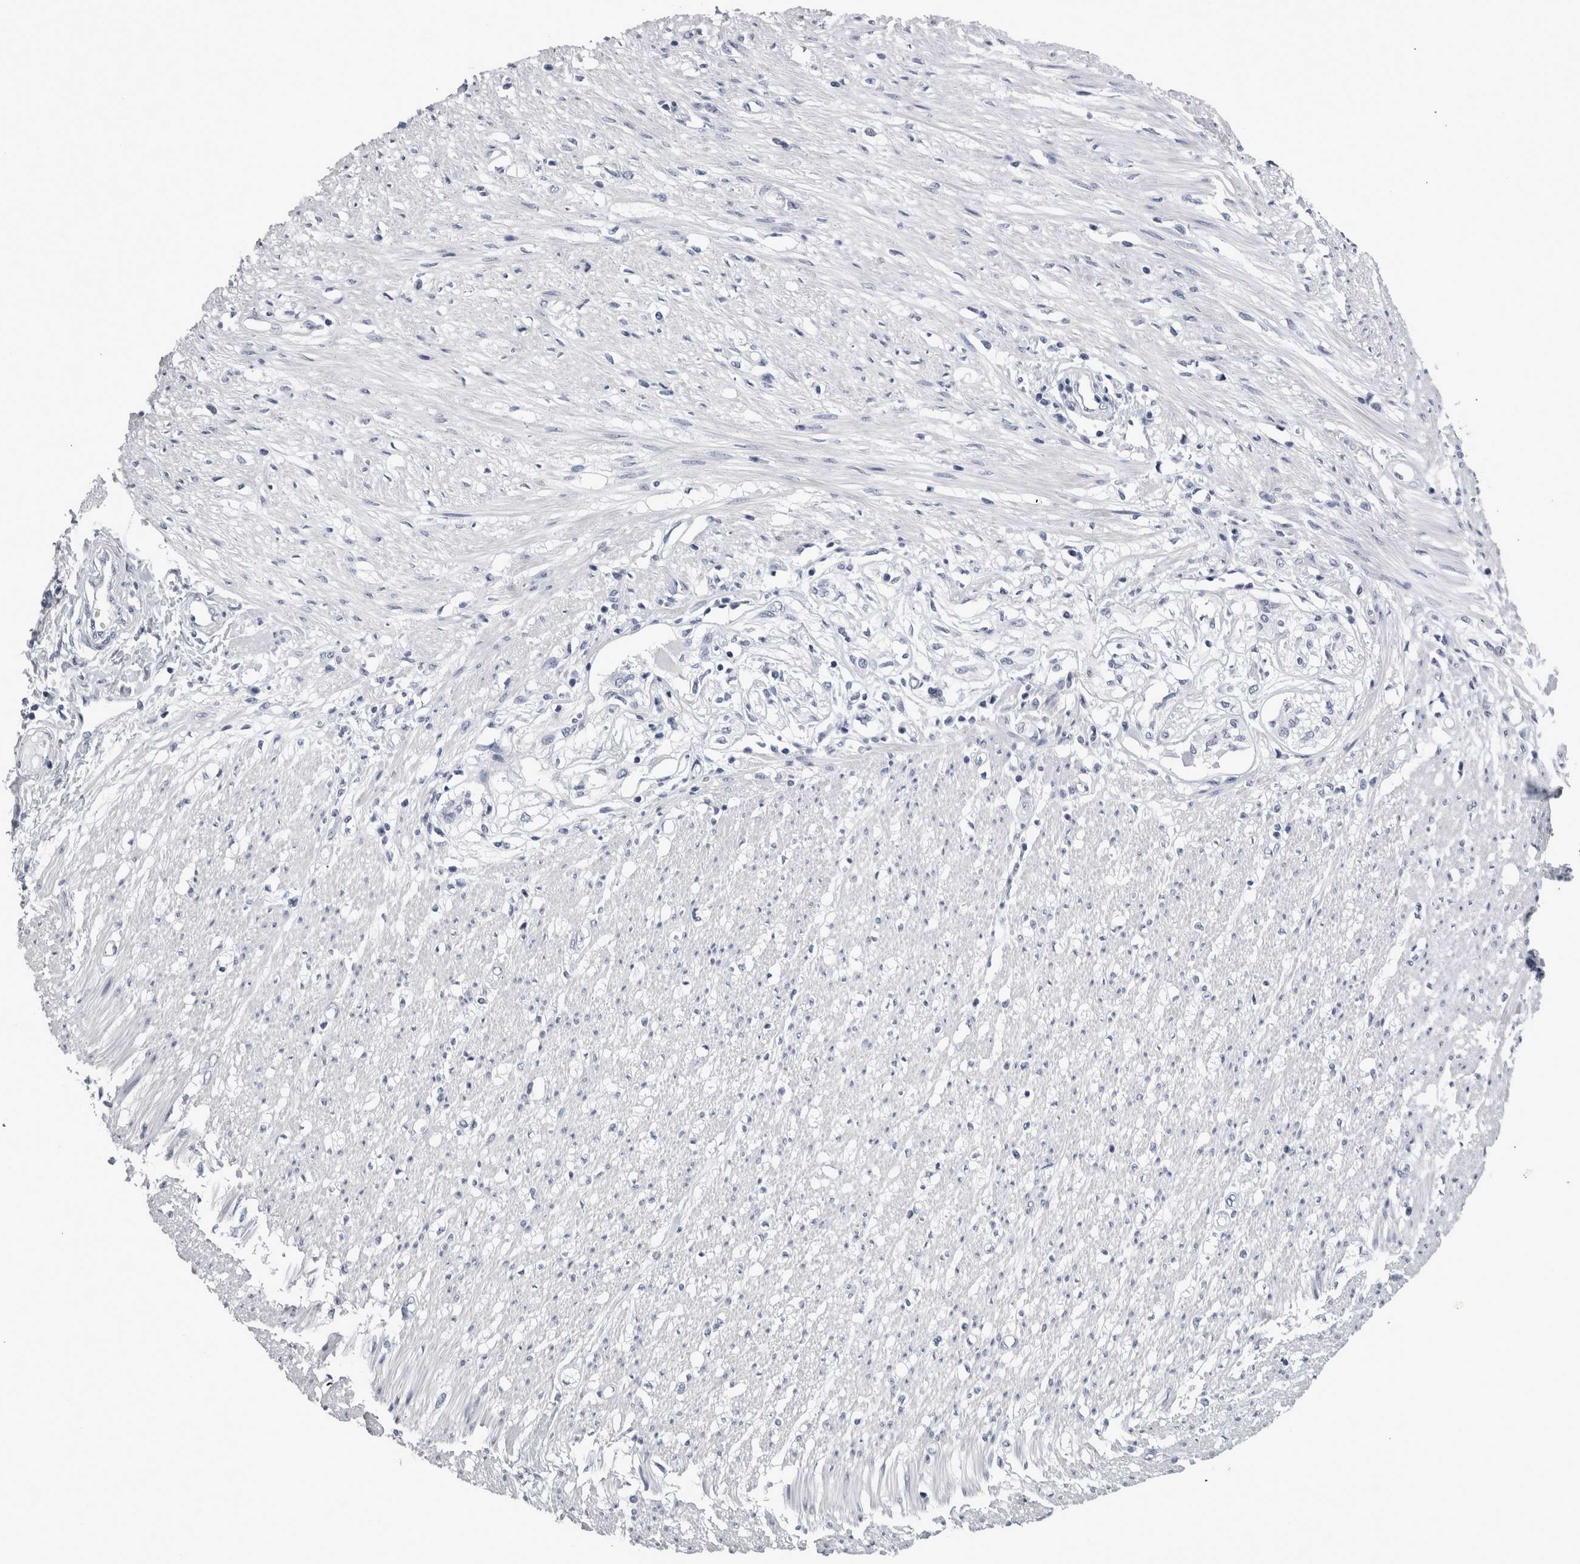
{"staining": {"intensity": "negative", "quantity": "none", "location": "none"}, "tissue": "adipose tissue", "cell_type": "Adipocytes", "image_type": "normal", "snomed": [{"axis": "morphology", "description": "Normal tissue, NOS"}, {"axis": "morphology", "description": "Adenocarcinoma, NOS"}, {"axis": "topography", "description": "Colon"}, {"axis": "topography", "description": "Peripheral nerve tissue"}], "caption": "A histopathology image of adipose tissue stained for a protein demonstrates no brown staining in adipocytes. Nuclei are stained in blue.", "gene": "ALDH8A1", "patient": {"sex": "male", "age": 14}}